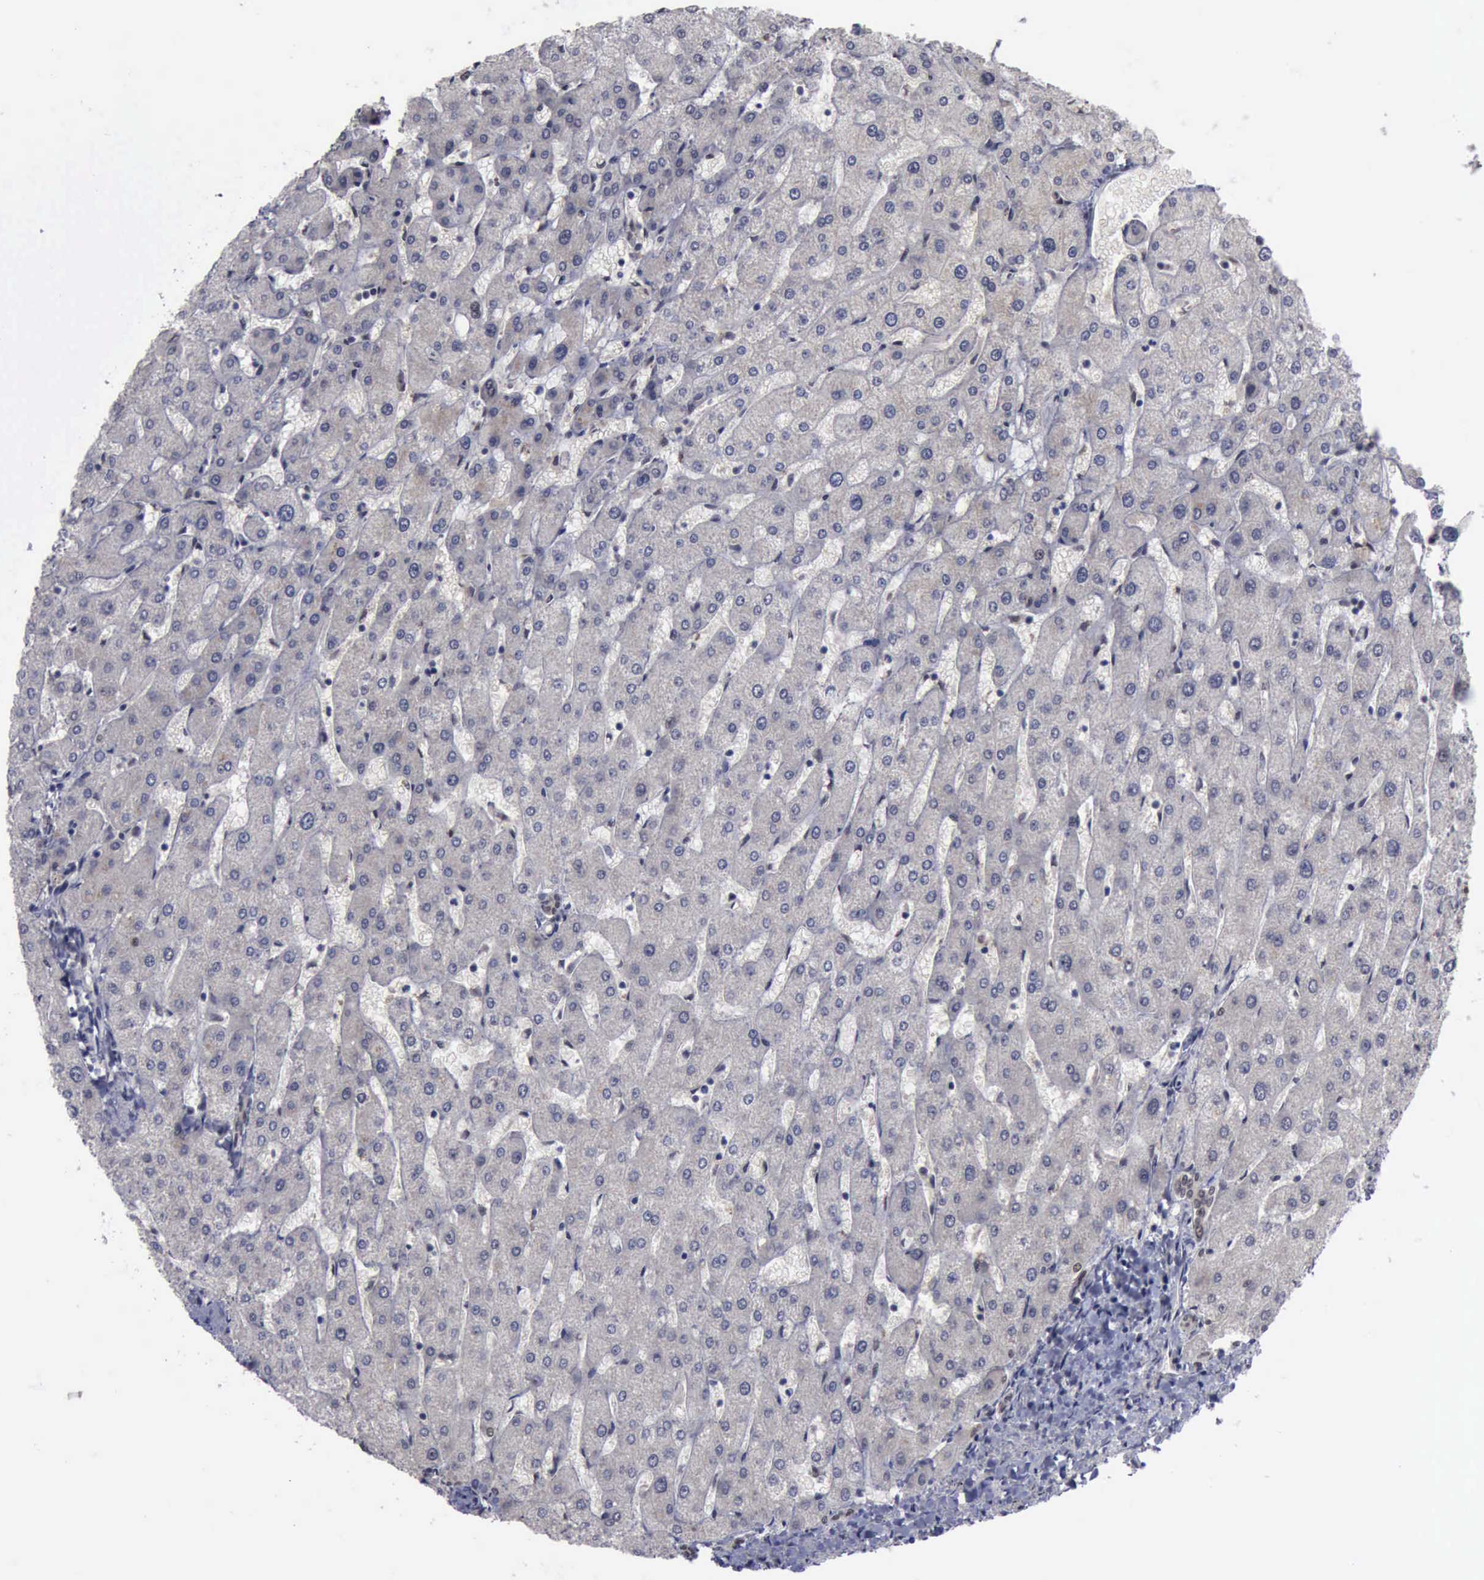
{"staining": {"intensity": "weak", "quantity": "25%-75%", "location": "cytoplasmic/membranous,nuclear"}, "tissue": "liver", "cell_type": "Cholangiocytes", "image_type": "normal", "snomed": [{"axis": "morphology", "description": "Normal tissue, NOS"}, {"axis": "topography", "description": "Liver"}], "caption": "Immunohistochemistry of benign human liver displays low levels of weak cytoplasmic/membranous,nuclear expression in approximately 25%-75% of cholangiocytes. (Brightfield microscopy of DAB IHC at high magnification).", "gene": "RTCB", "patient": {"sex": "male", "age": 67}}